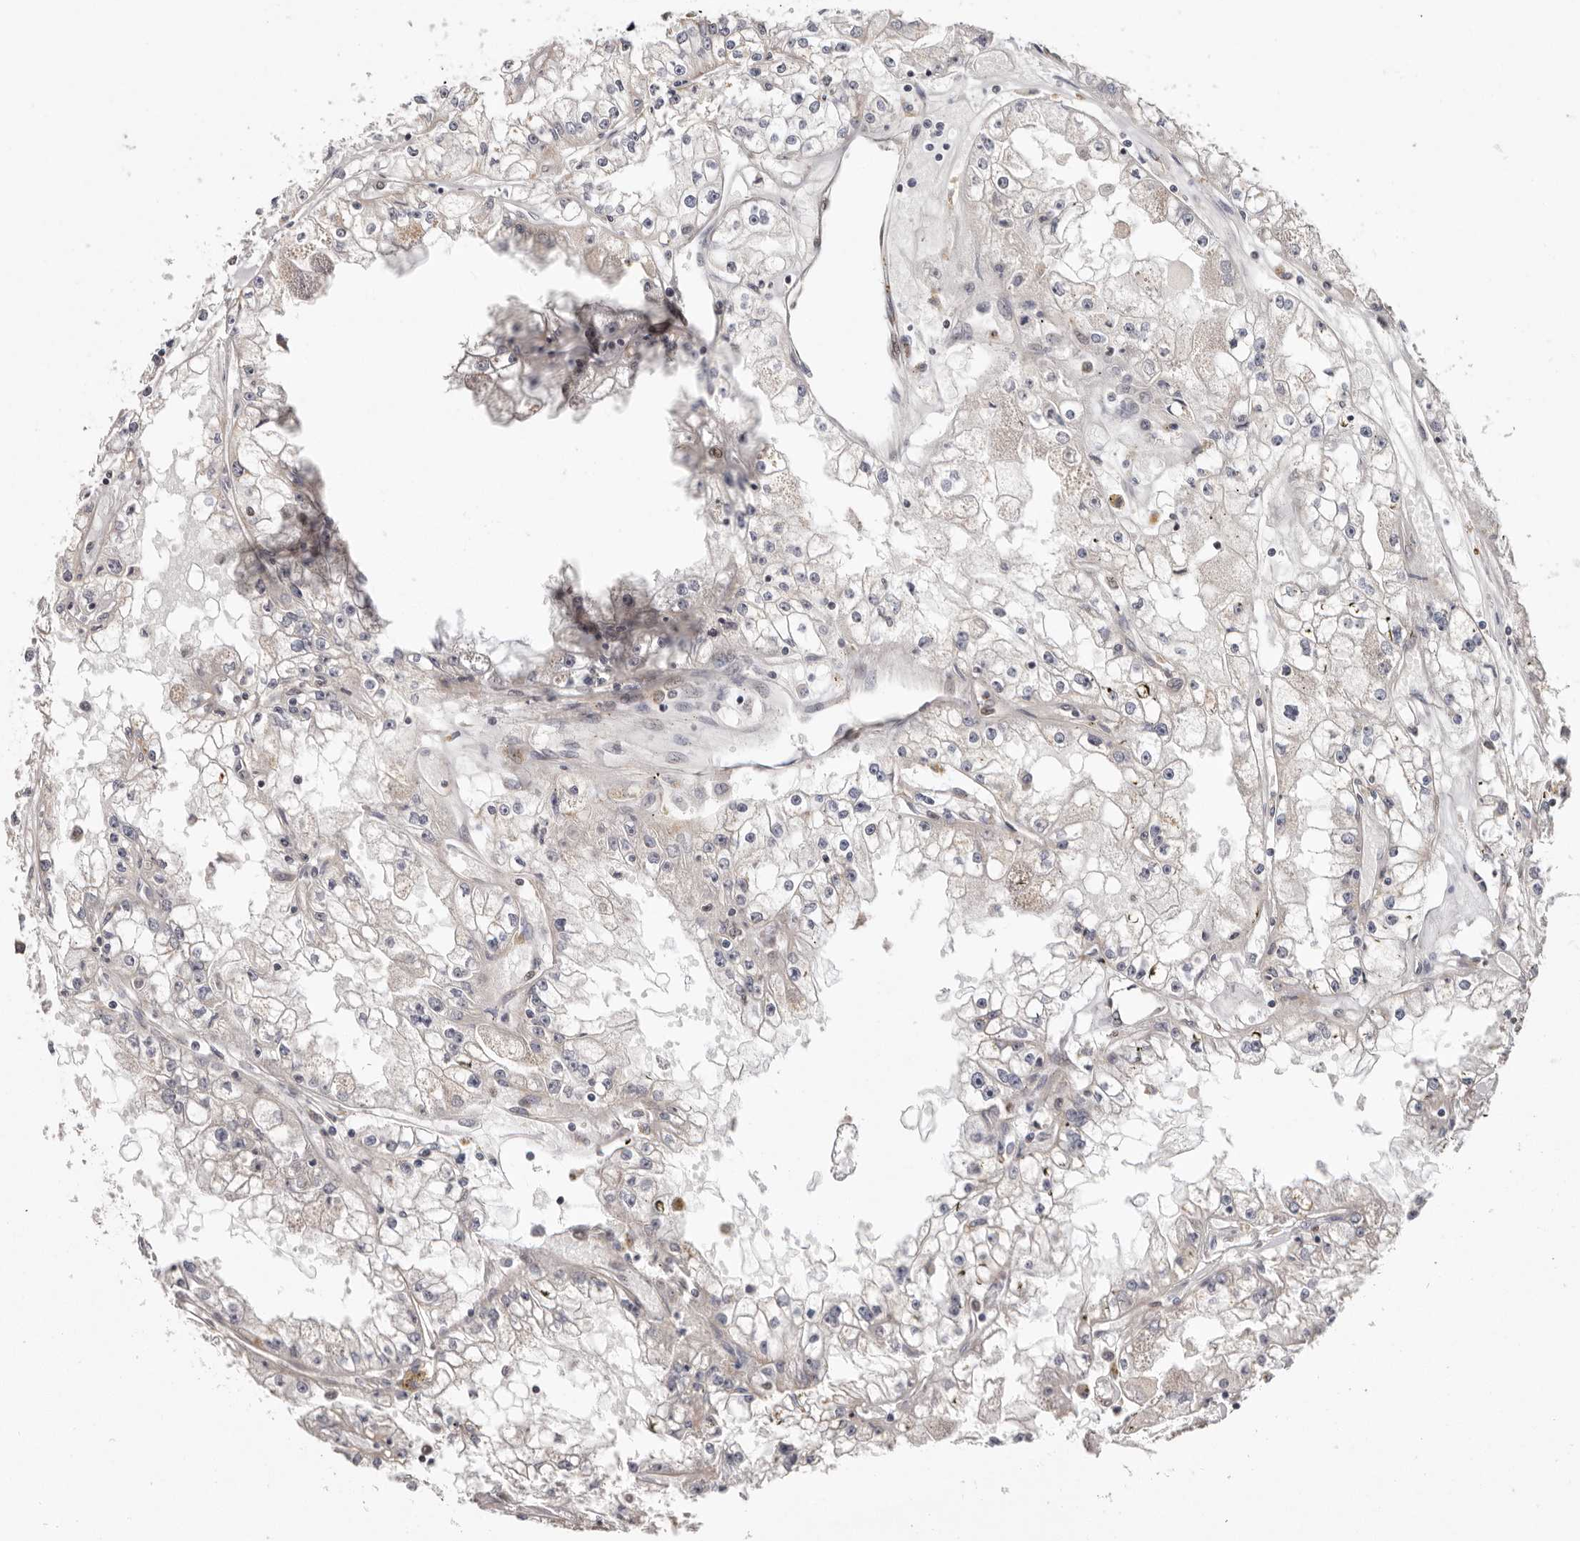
{"staining": {"intensity": "negative", "quantity": "none", "location": "none"}, "tissue": "renal cancer", "cell_type": "Tumor cells", "image_type": "cancer", "snomed": [{"axis": "morphology", "description": "Adenocarcinoma, NOS"}, {"axis": "topography", "description": "Kidney"}], "caption": "Protein analysis of renal adenocarcinoma reveals no significant staining in tumor cells. (DAB IHC with hematoxylin counter stain).", "gene": "SMAD7", "patient": {"sex": "male", "age": 56}}